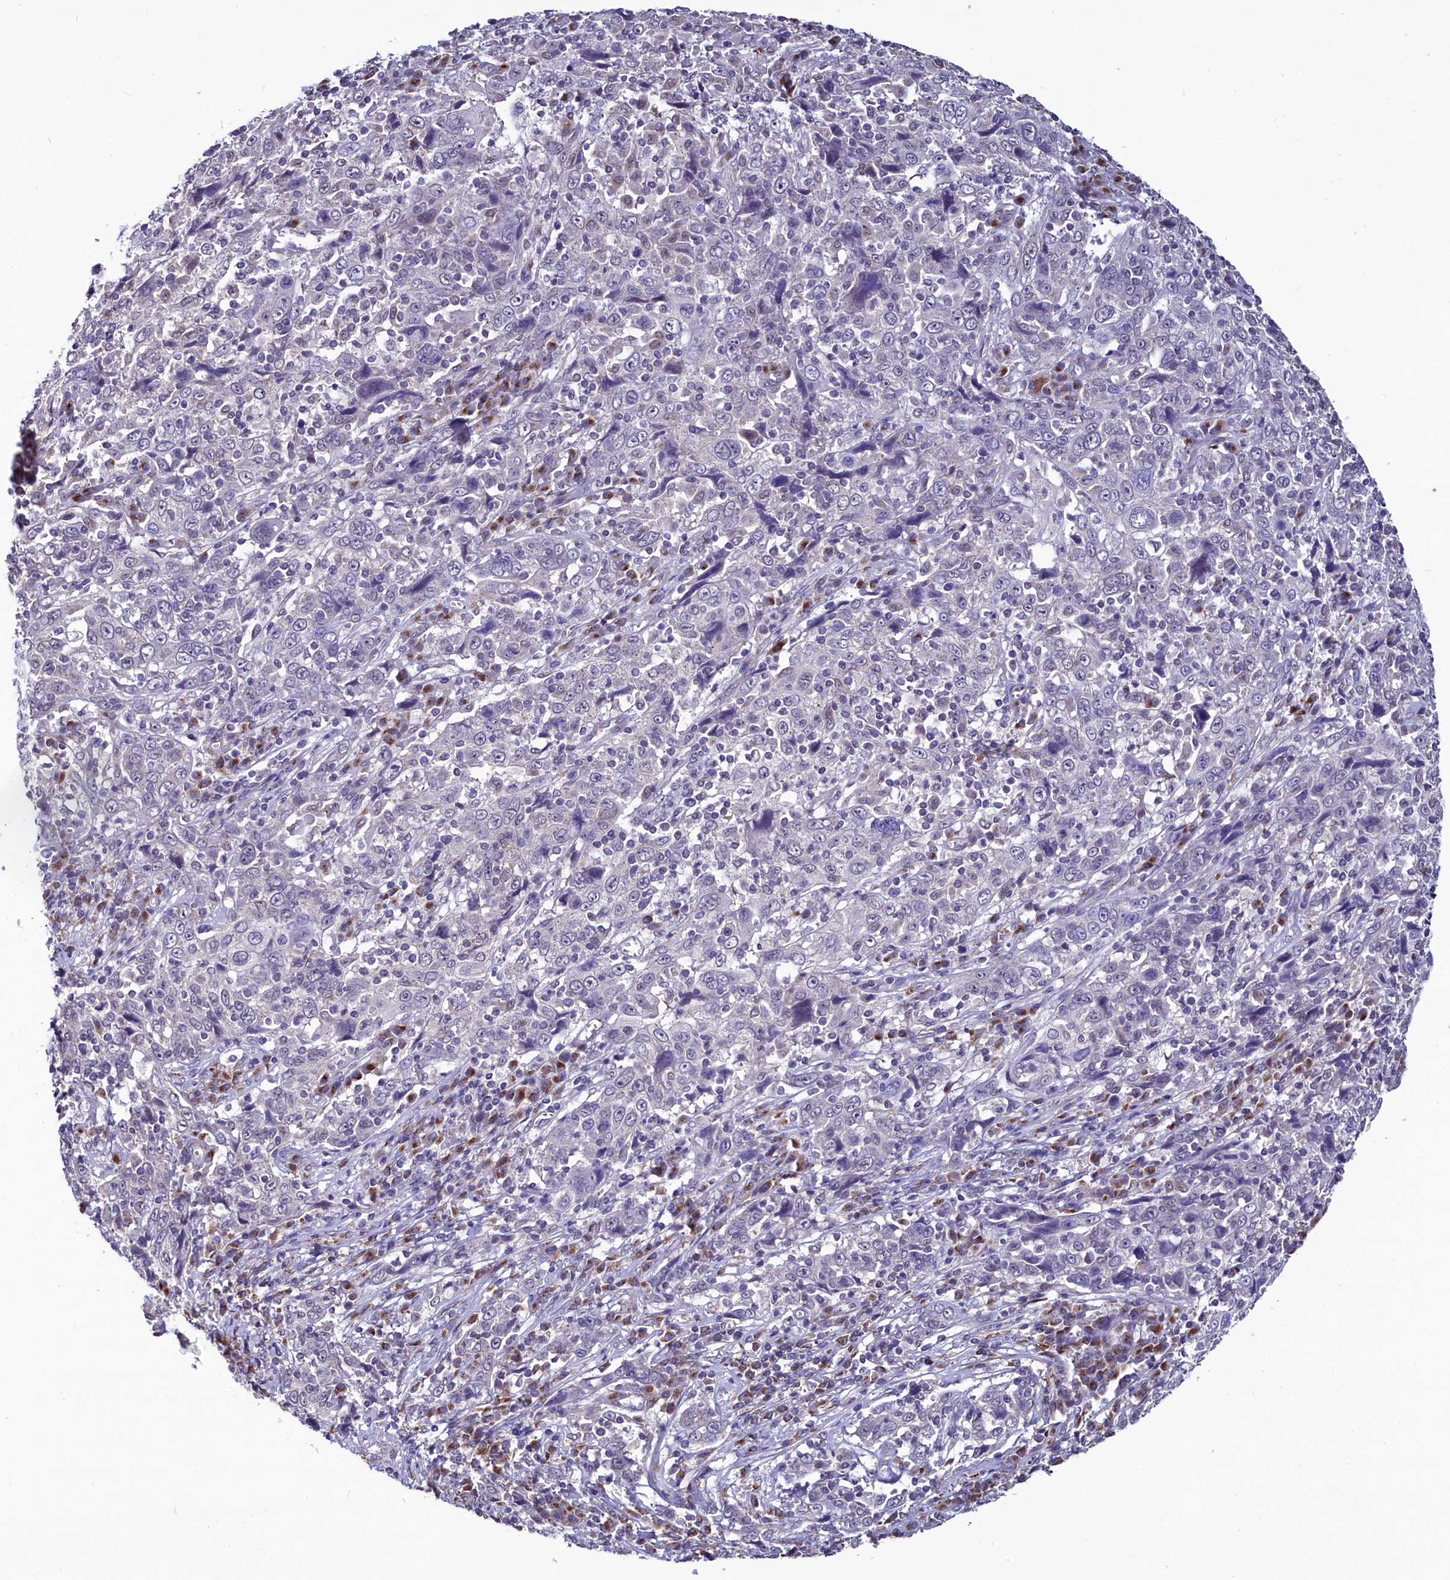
{"staining": {"intensity": "negative", "quantity": "none", "location": "none"}, "tissue": "cervical cancer", "cell_type": "Tumor cells", "image_type": "cancer", "snomed": [{"axis": "morphology", "description": "Squamous cell carcinoma, NOS"}, {"axis": "topography", "description": "Cervix"}], "caption": "Immunohistochemistry photomicrograph of cervical cancer (squamous cell carcinoma) stained for a protein (brown), which shows no positivity in tumor cells.", "gene": "SEC24C", "patient": {"sex": "female", "age": 46}}